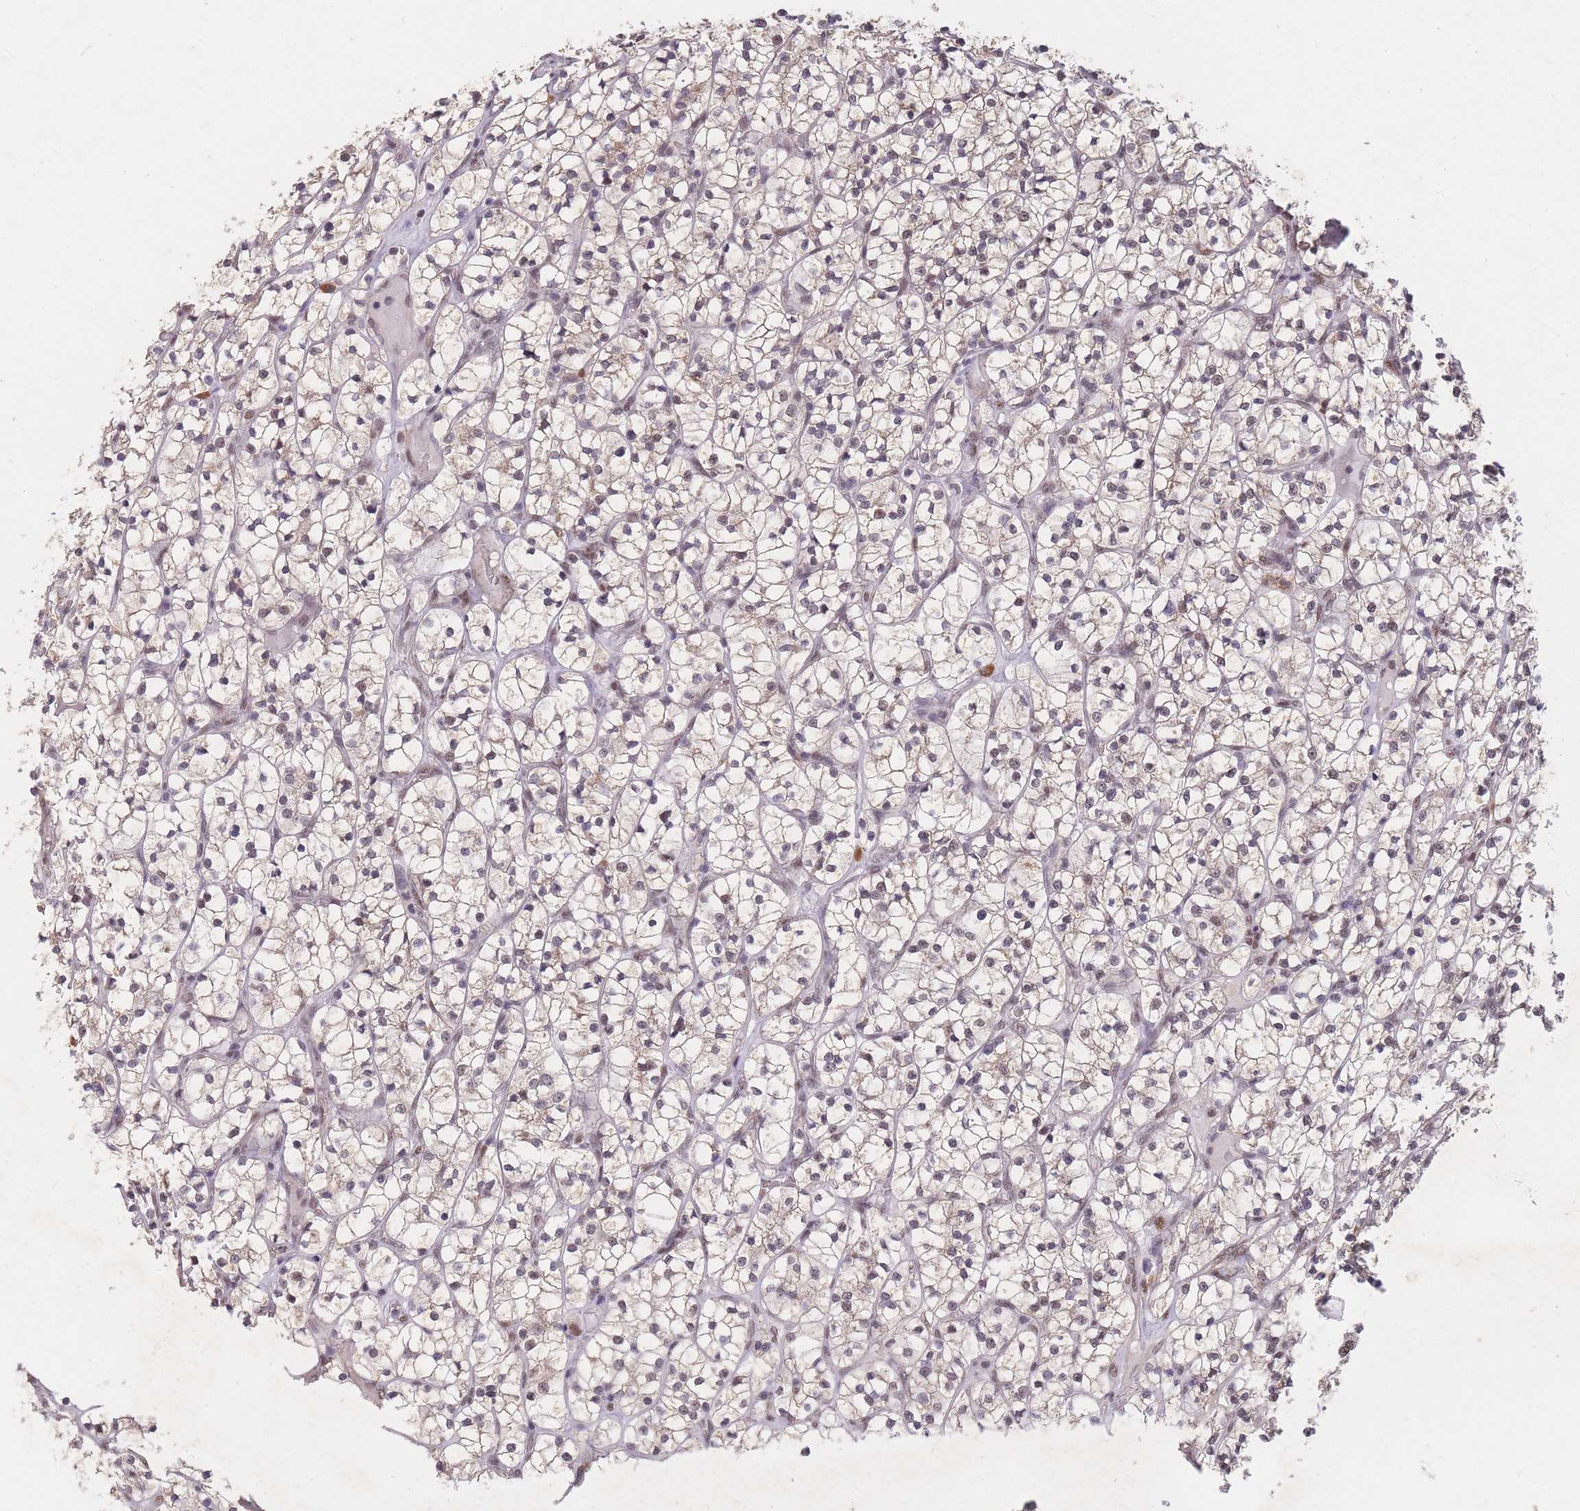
{"staining": {"intensity": "weak", "quantity": ">75%", "location": "nuclear"}, "tissue": "renal cancer", "cell_type": "Tumor cells", "image_type": "cancer", "snomed": [{"axis": "morphology", "description": "Adenocarcinoma, NOS"}, {"axis": "topography", "description": "Kidney"}], "caption": "Adenocarcinoma (renal) stained with IHC displays weak nuclear positivity in approximately >75% of tumor cells. The staining is performed using DAB (3,3'-diaminobenzidine) brown chromogen to label protein expression. The nuclei are counter-stained blue using hematoxylin.", "gene": "SNRPA1", "patient": {"sex": "female", "age": 64}}